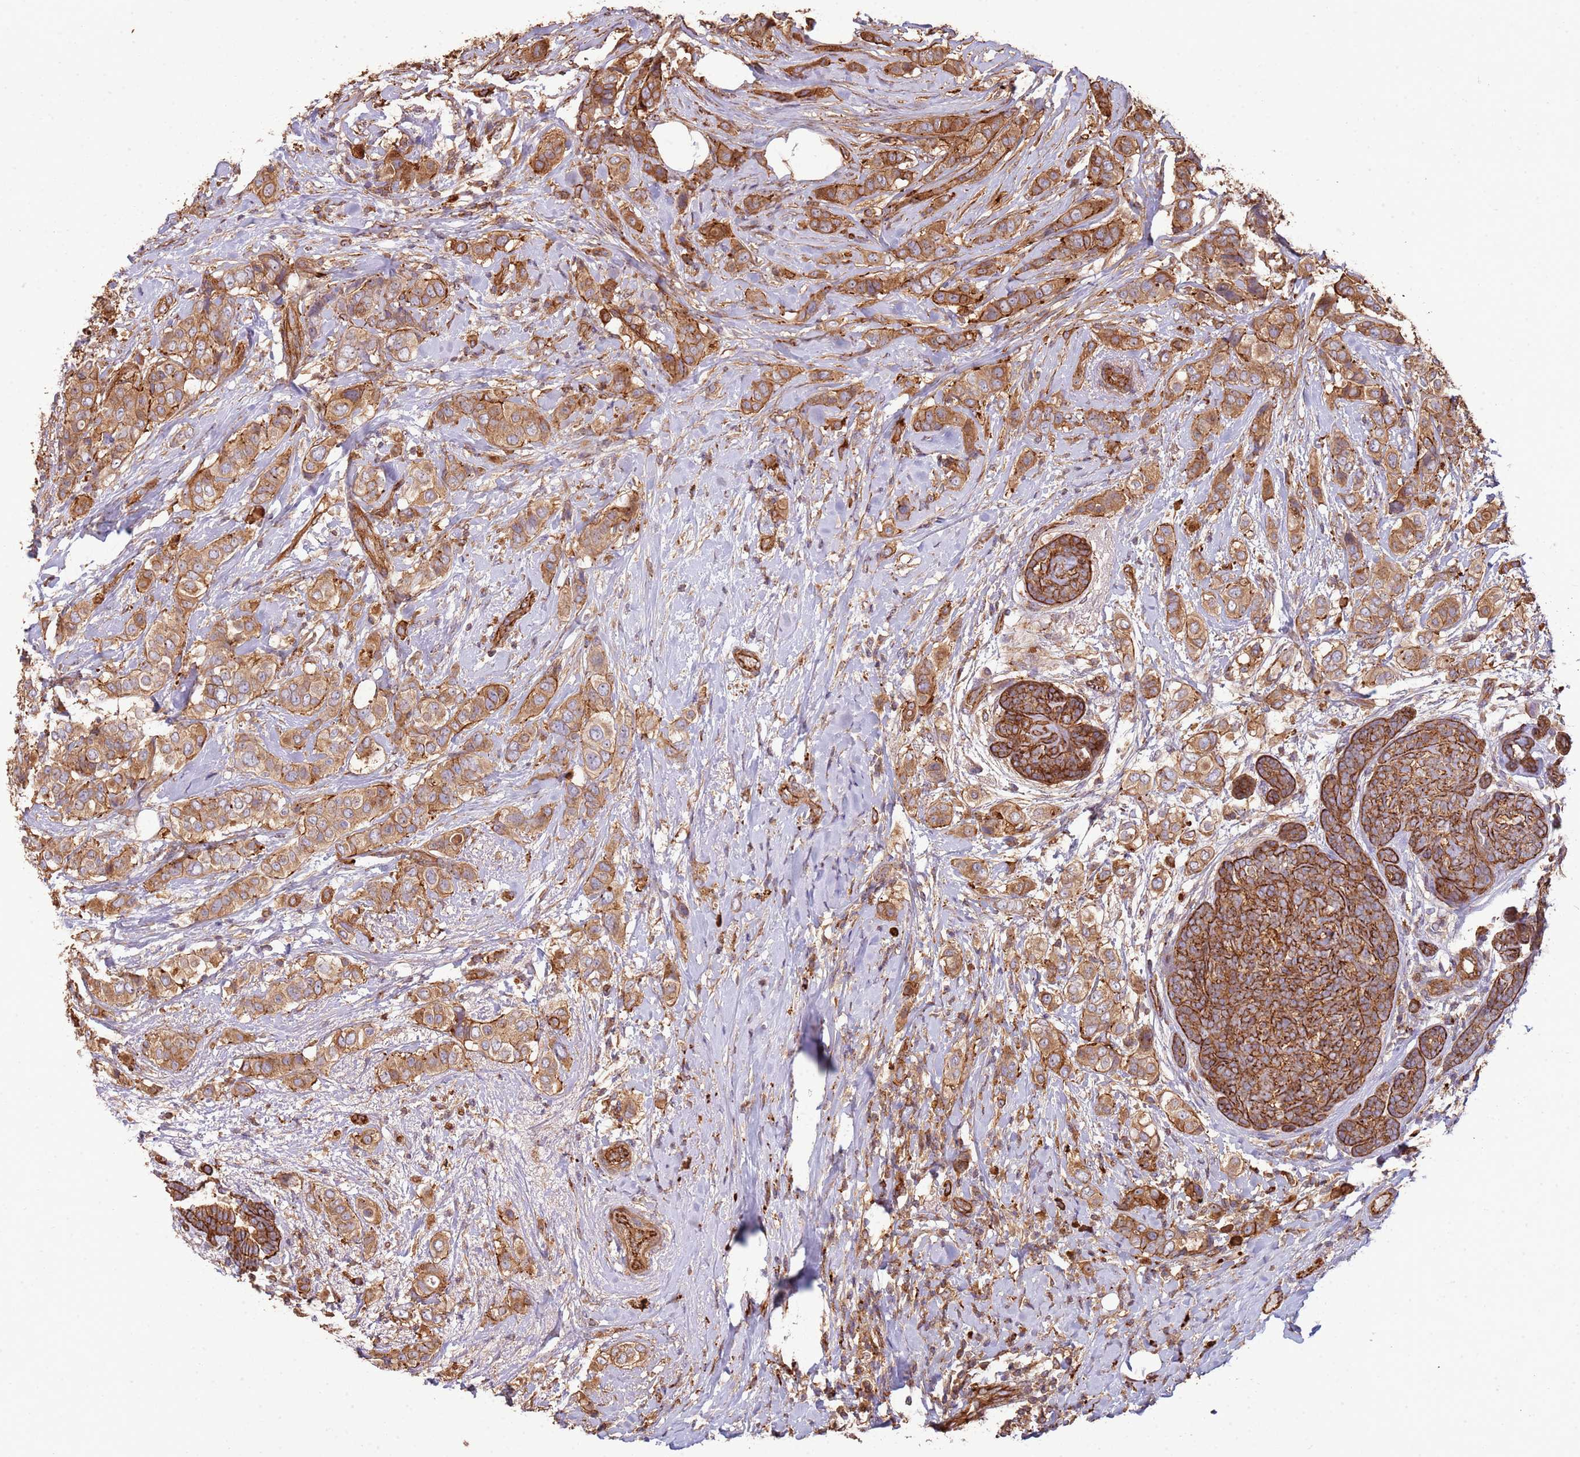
{"staining": {"intensity": "strong", "quantity": ">75%", "location": "cytoplasmic/membranous"}, "tissue": "breast cancer", "cell_type": "Tumor cells", "image_type": "cancer", "snomed": [{"axis": "morphology", "description": "Lobular carcinoma"}, {"axis": "topography", "description": "Breast"}], "caption": "Human breast cancer (lobular carcinoma) stained for a protein (brown) shows strong cytoplasmic/membranous positive expression in approximately >75% of tumor cells.", "gene": "NDUFAF4", "patient": {"sex": "female", "age": 51}}